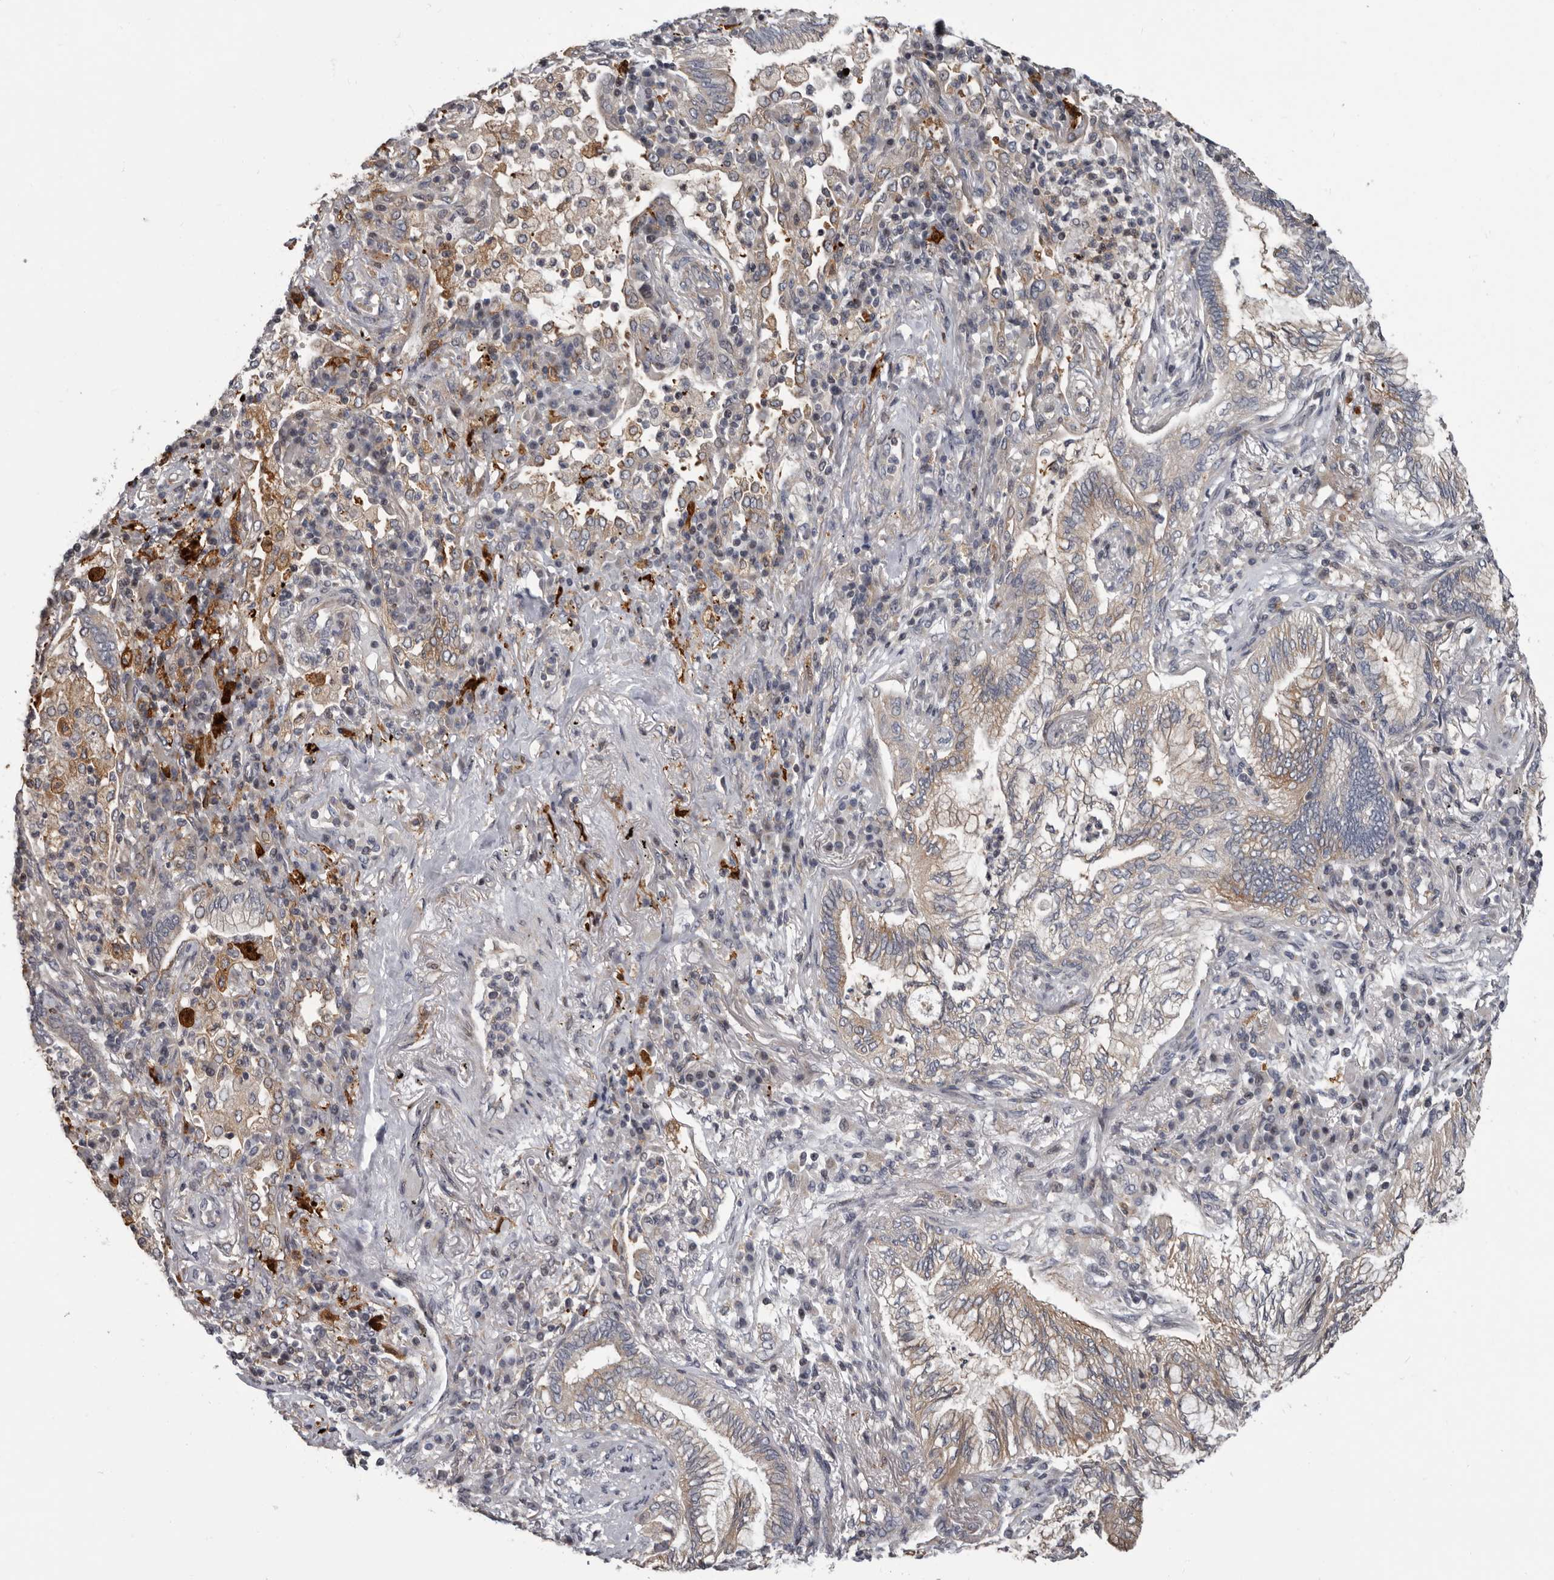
{"staining": {"intensity": "weak", "quantity": "25%-75%", "location": "cytoplasmic/membranous"}, "tissue": "bronchus", "cell_type": "Respiratory epithelial cells", "image_type": "normal", "snomed": [{"axis": "morphology", "description": "Normal tissue, NOS"}, {"axis": "morphology", "description": "Adenocarcinoma, NOS"}, {"axis": "topography", "description": "Bronchus"}, {"axis": "topography", "description": "Lung"}], "caption": "A brown stain highlights weak cytoplasmic/membranous expression of a protein in respiratory epithelial cells of benign bronchus. Immunohistochemistry stains the protein in brown and the nuclei are stained blue.", "gene": "FGFR4", "patient": {"sex": "female", "age": 70}}